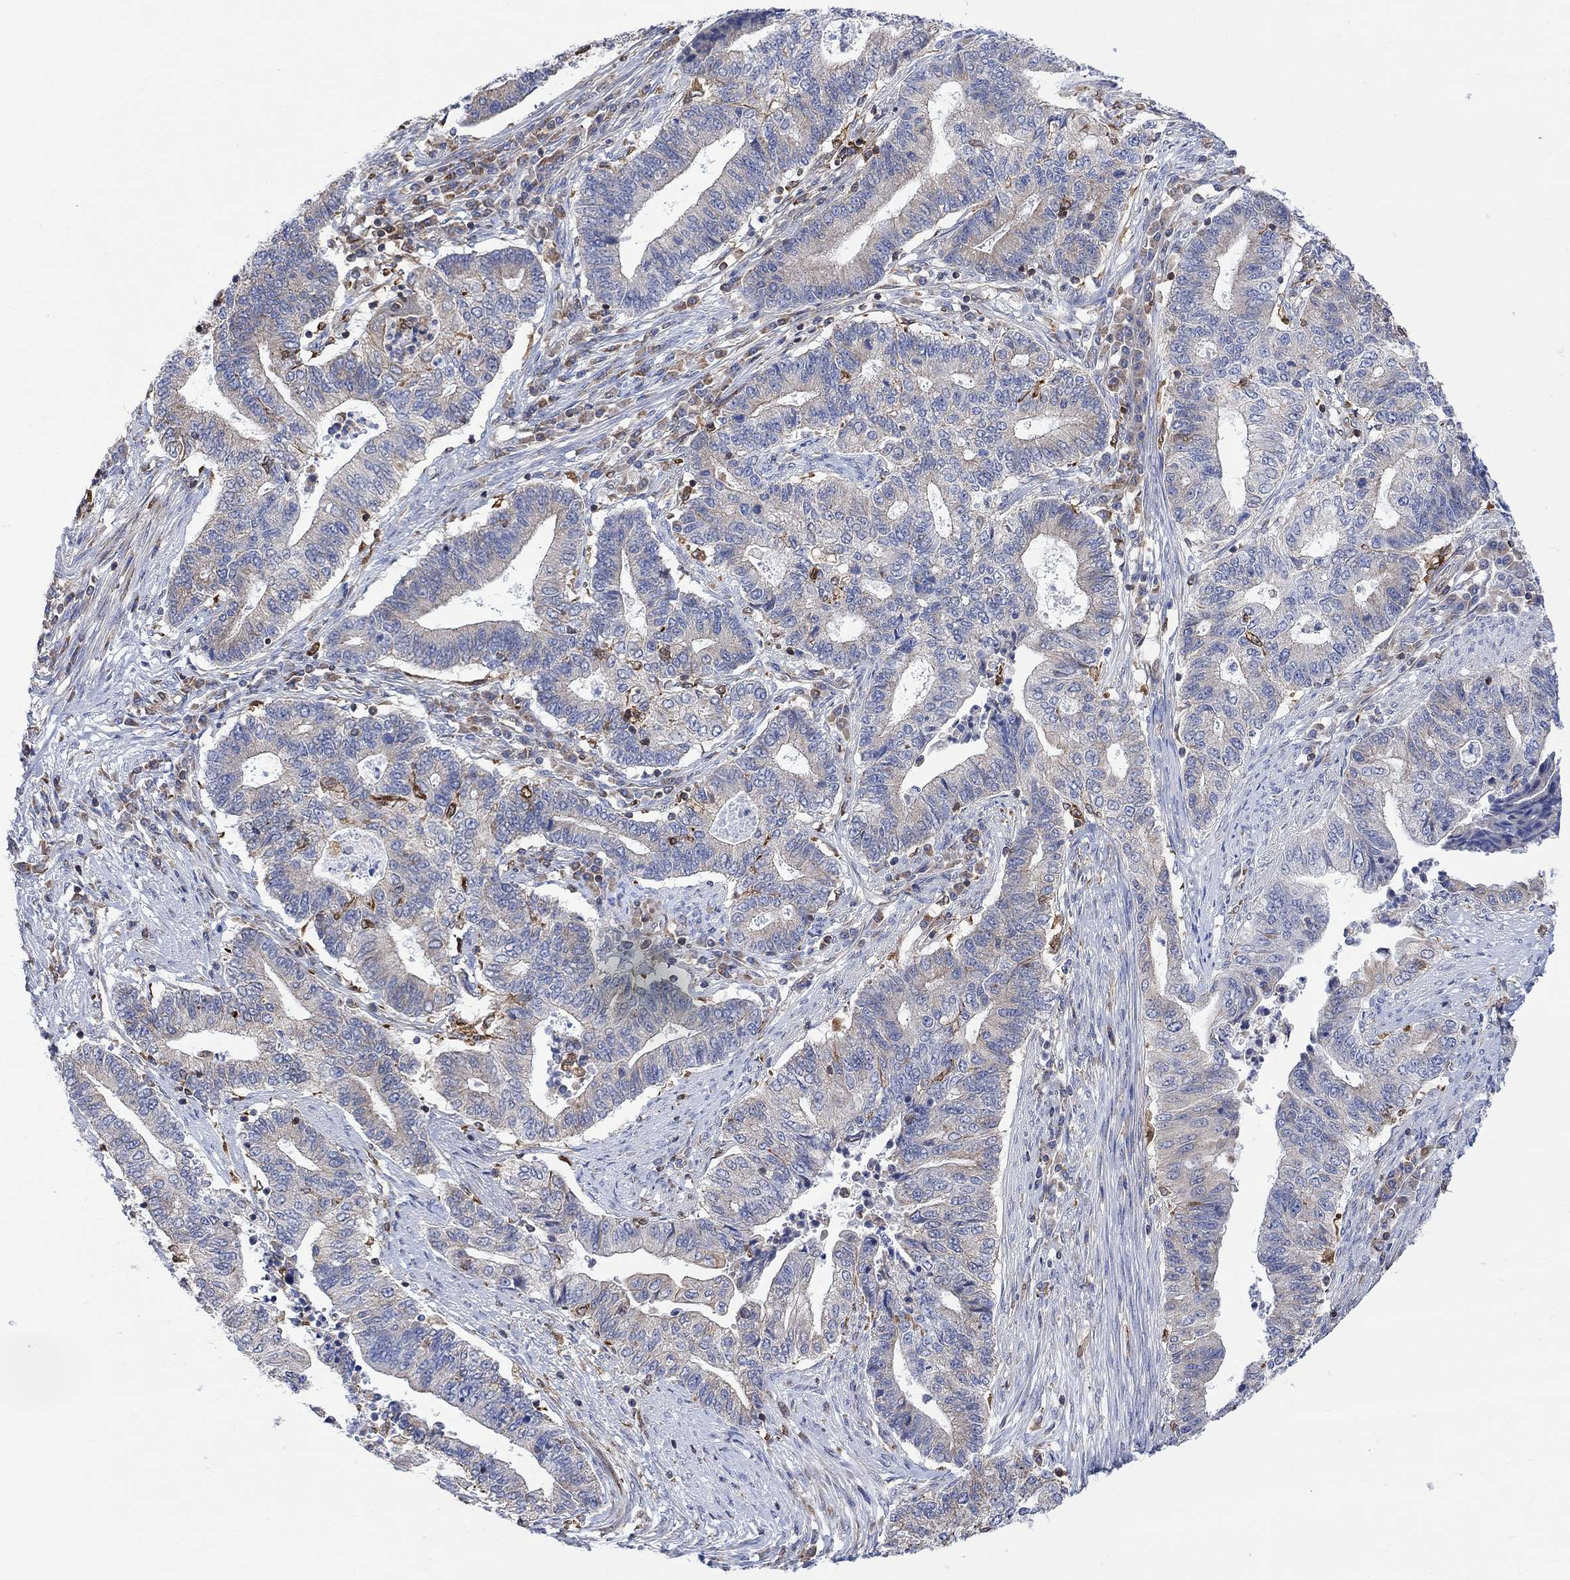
{"staining": {"intensity": "weak", "quantity": "<25%", "location": "cytoplasmic/membranous"}, "tissue": "endometrial cancer", "cell_type": "Tumor cells", "image_type": "cancer", "snomed": [{"axis": "morphology", "description": "Adenocarcinoma, NOS"}, {"axis": "topography", "description": "Uterus"}, {"axis": "topography", "description": "Endometrium"}], "caption": "Histopathology image shows no protein expression in tumor cells of endometrial cancer tissue.", "gene": "GBP5", "patient": {"sex": "female", "age": 54}}